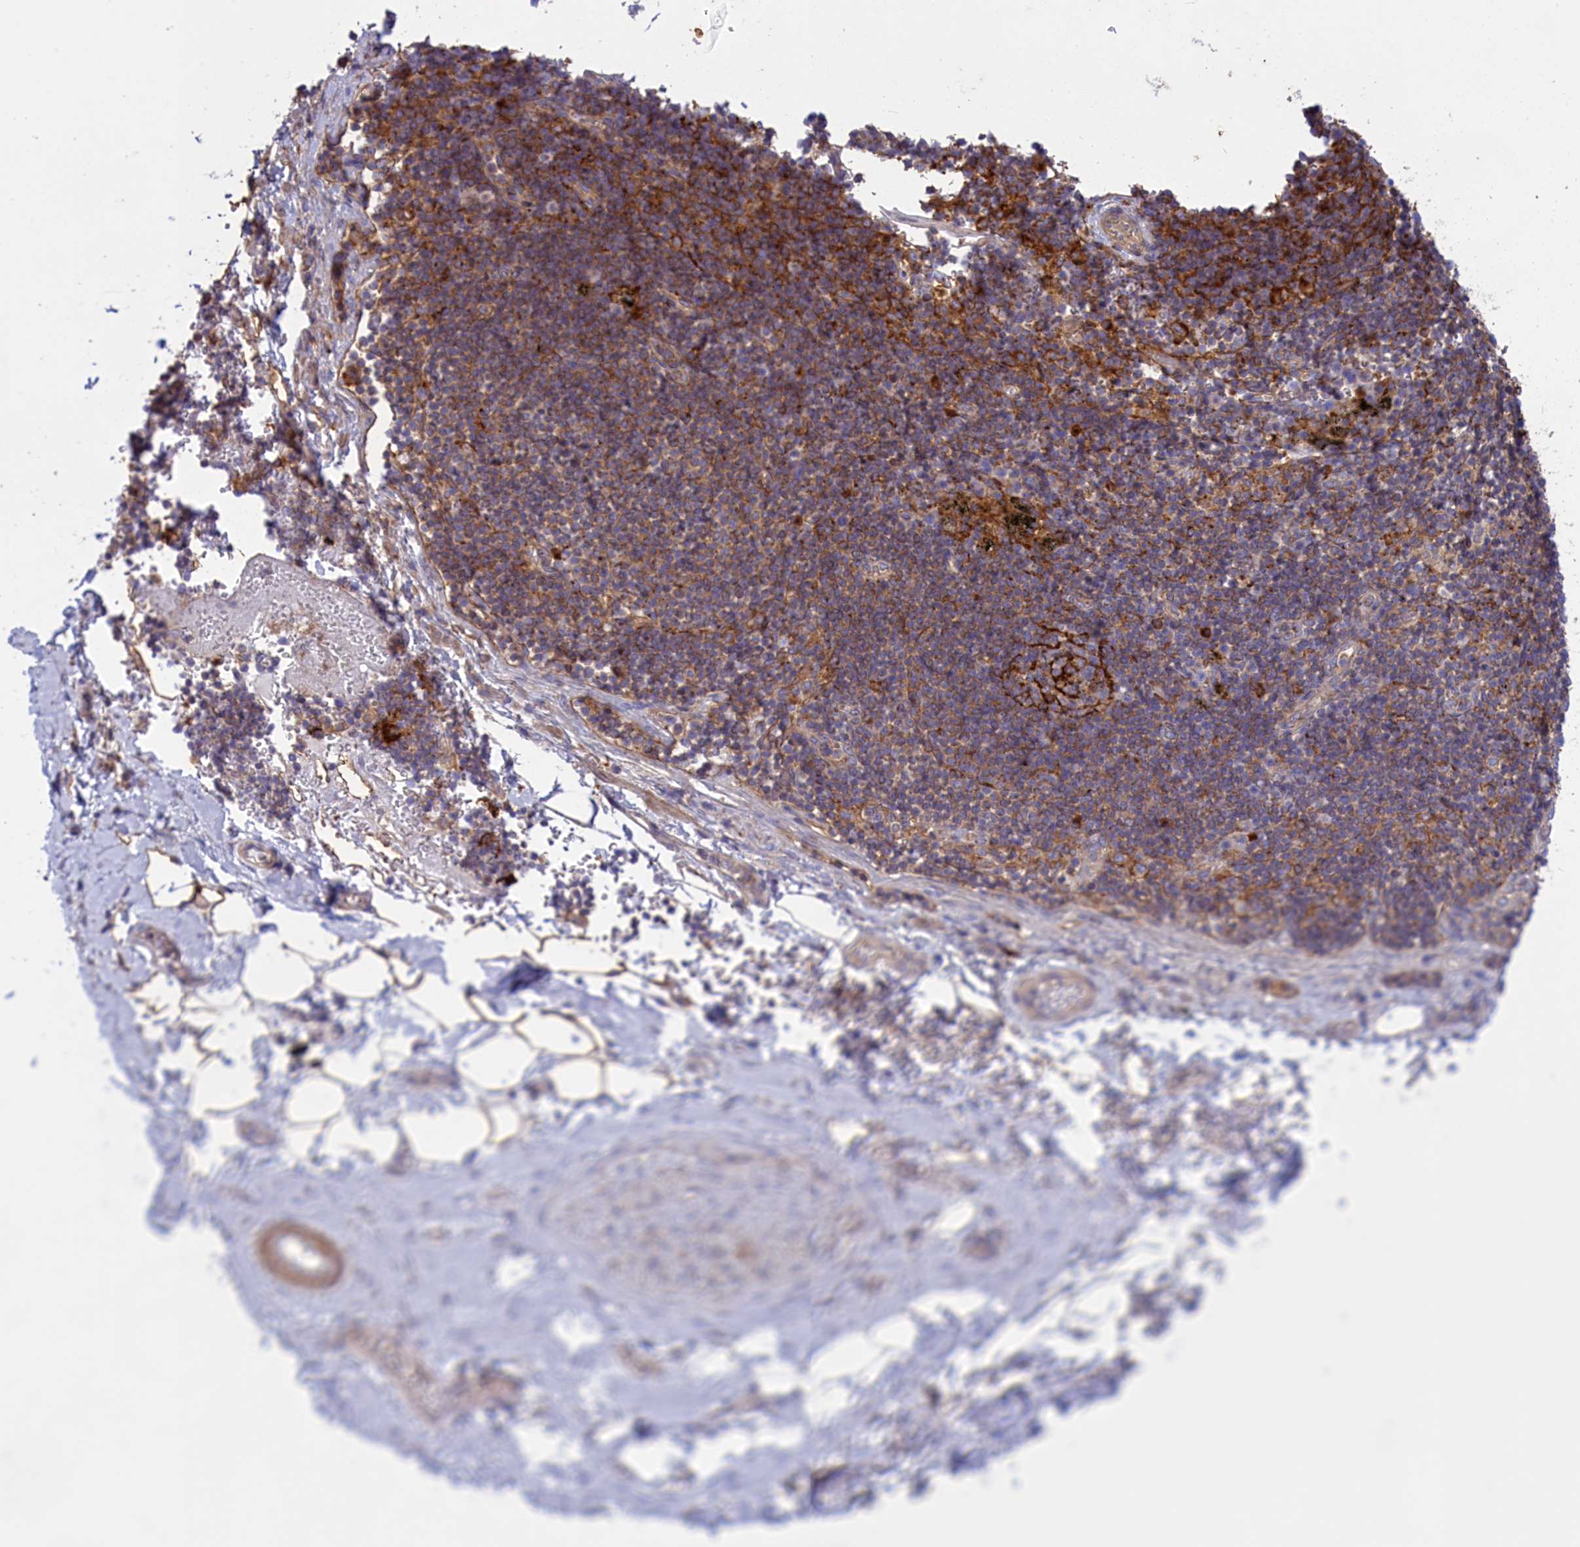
{"staining": {"intensity": "negative", "quantity": "none", "location": "none"}, "tissue": "adipose tissue", "cell_type": "Adipocytes", "image_type": "normal", "snomed": [{"axis": "morphology", "description": "Normal tissue, NOS"}, {"axis": "topography", "description": "Lymph node"}, {"axis": "topography", "description": "Cartilage tissue"}, {"axis": "topography", "description": "Bronchus"}], "caption": "This is a photomicrograph of IHC staining of normal adipose tissue, which shows no positivity in adipocytes. (Stains: DAB immunohistochemistry with hematoxylin counter stain, Microscopy: brightfield microscopy at high magnification).", "gene": "SCAMP4", "patient": {"sex": "male", "age": 63}}